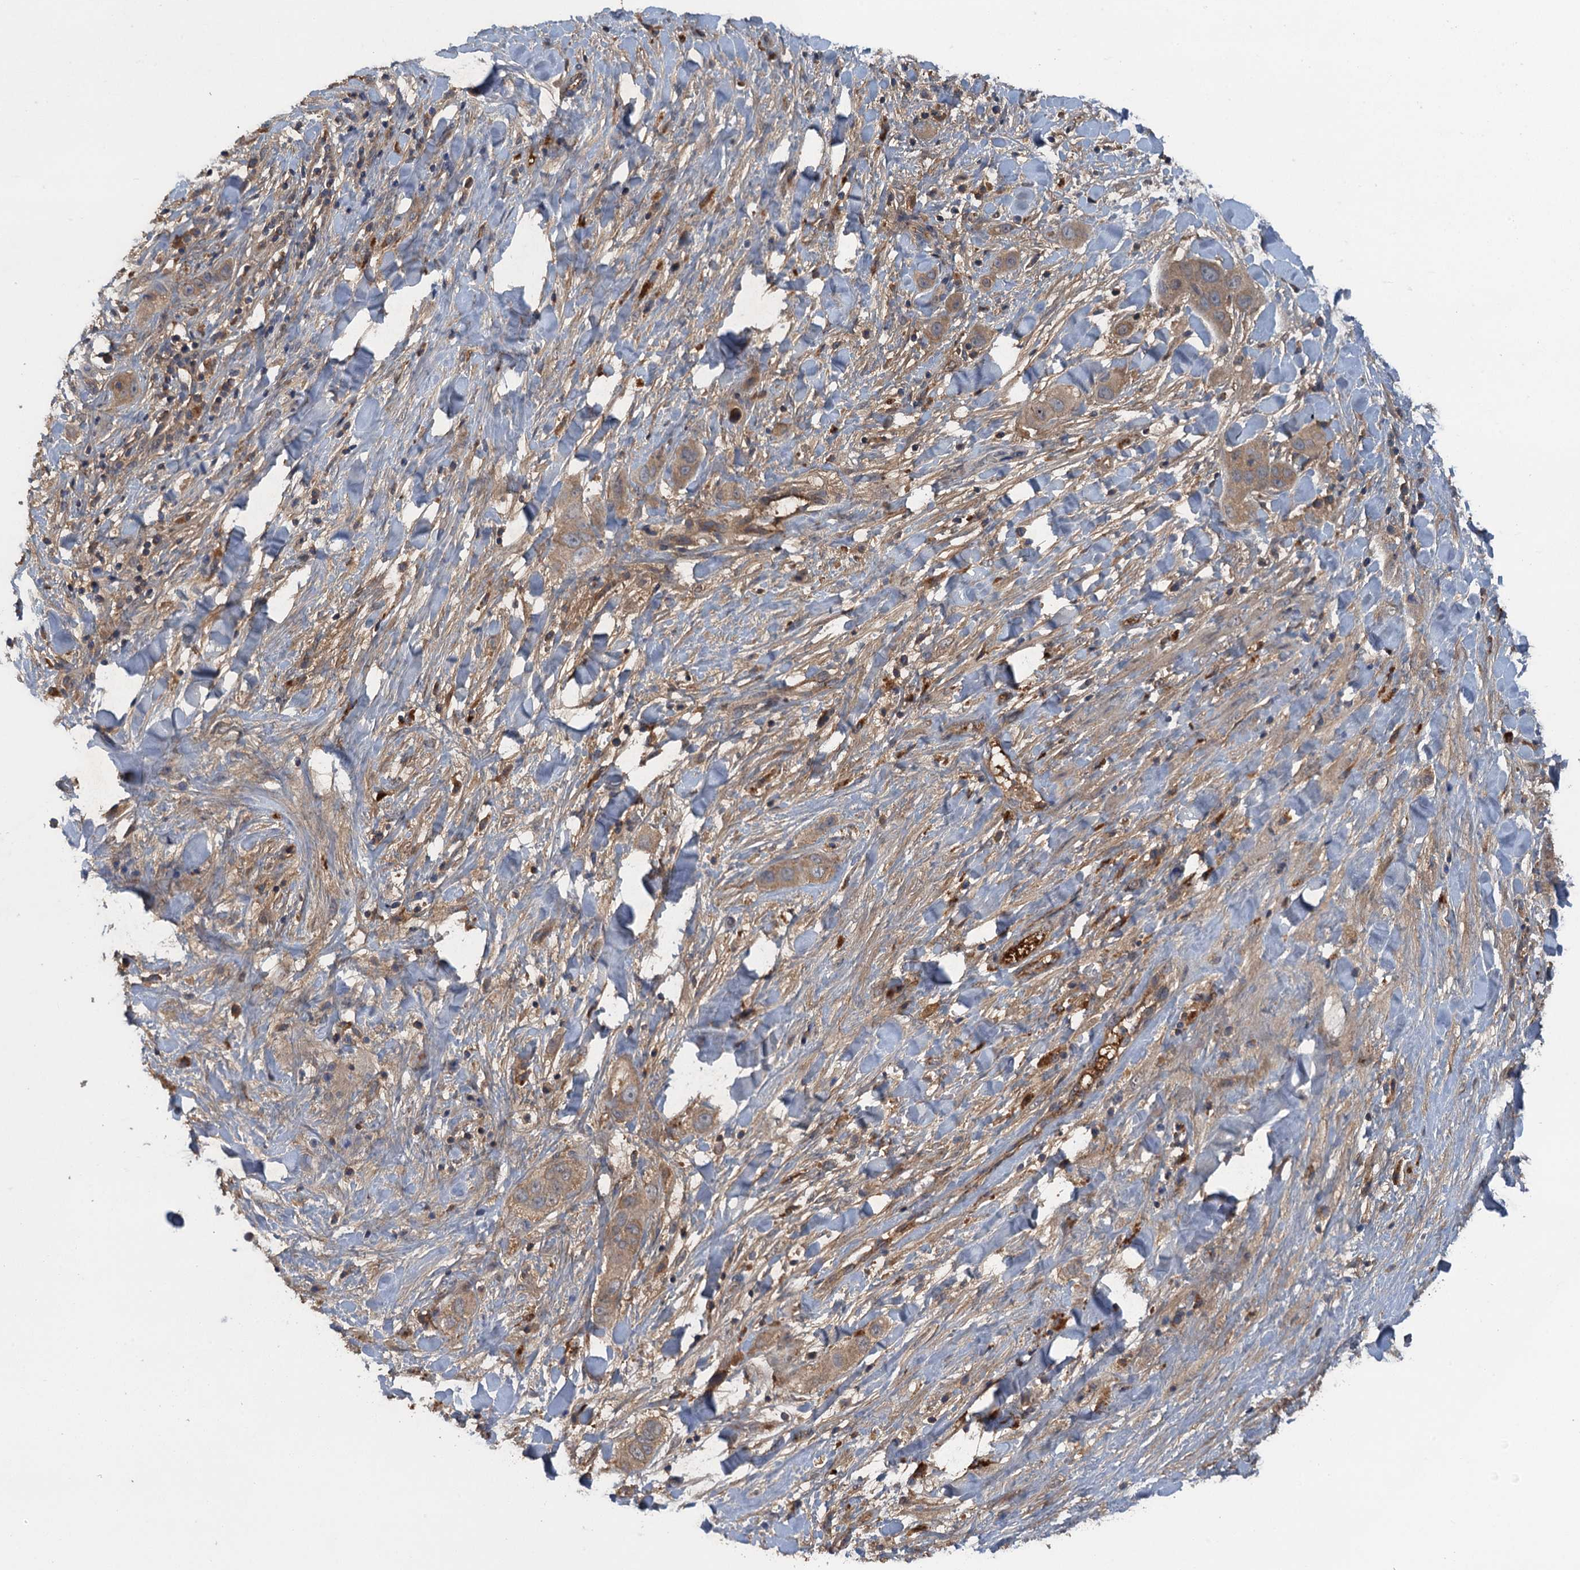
{"staining": {"intensity": "weak", "quantity": ">75%", "location": "cytoplasmic/membranous"}, "tissue": "liver cancer", "cell_type": "Tumor cells", "image_type": "cancer", "snomed": [{"axis": "morphology", "description": "Cholangiocarcinoma"}, {"axis": "topography", "description": "Liver"}], "caption": "Protein staining displays weak cytoplasmic/membranous positivity in approximately >75% of tumor cells in liver cancer.", "gene": "HAPLN3", "patient": {"sex": "female", "age": 52}}